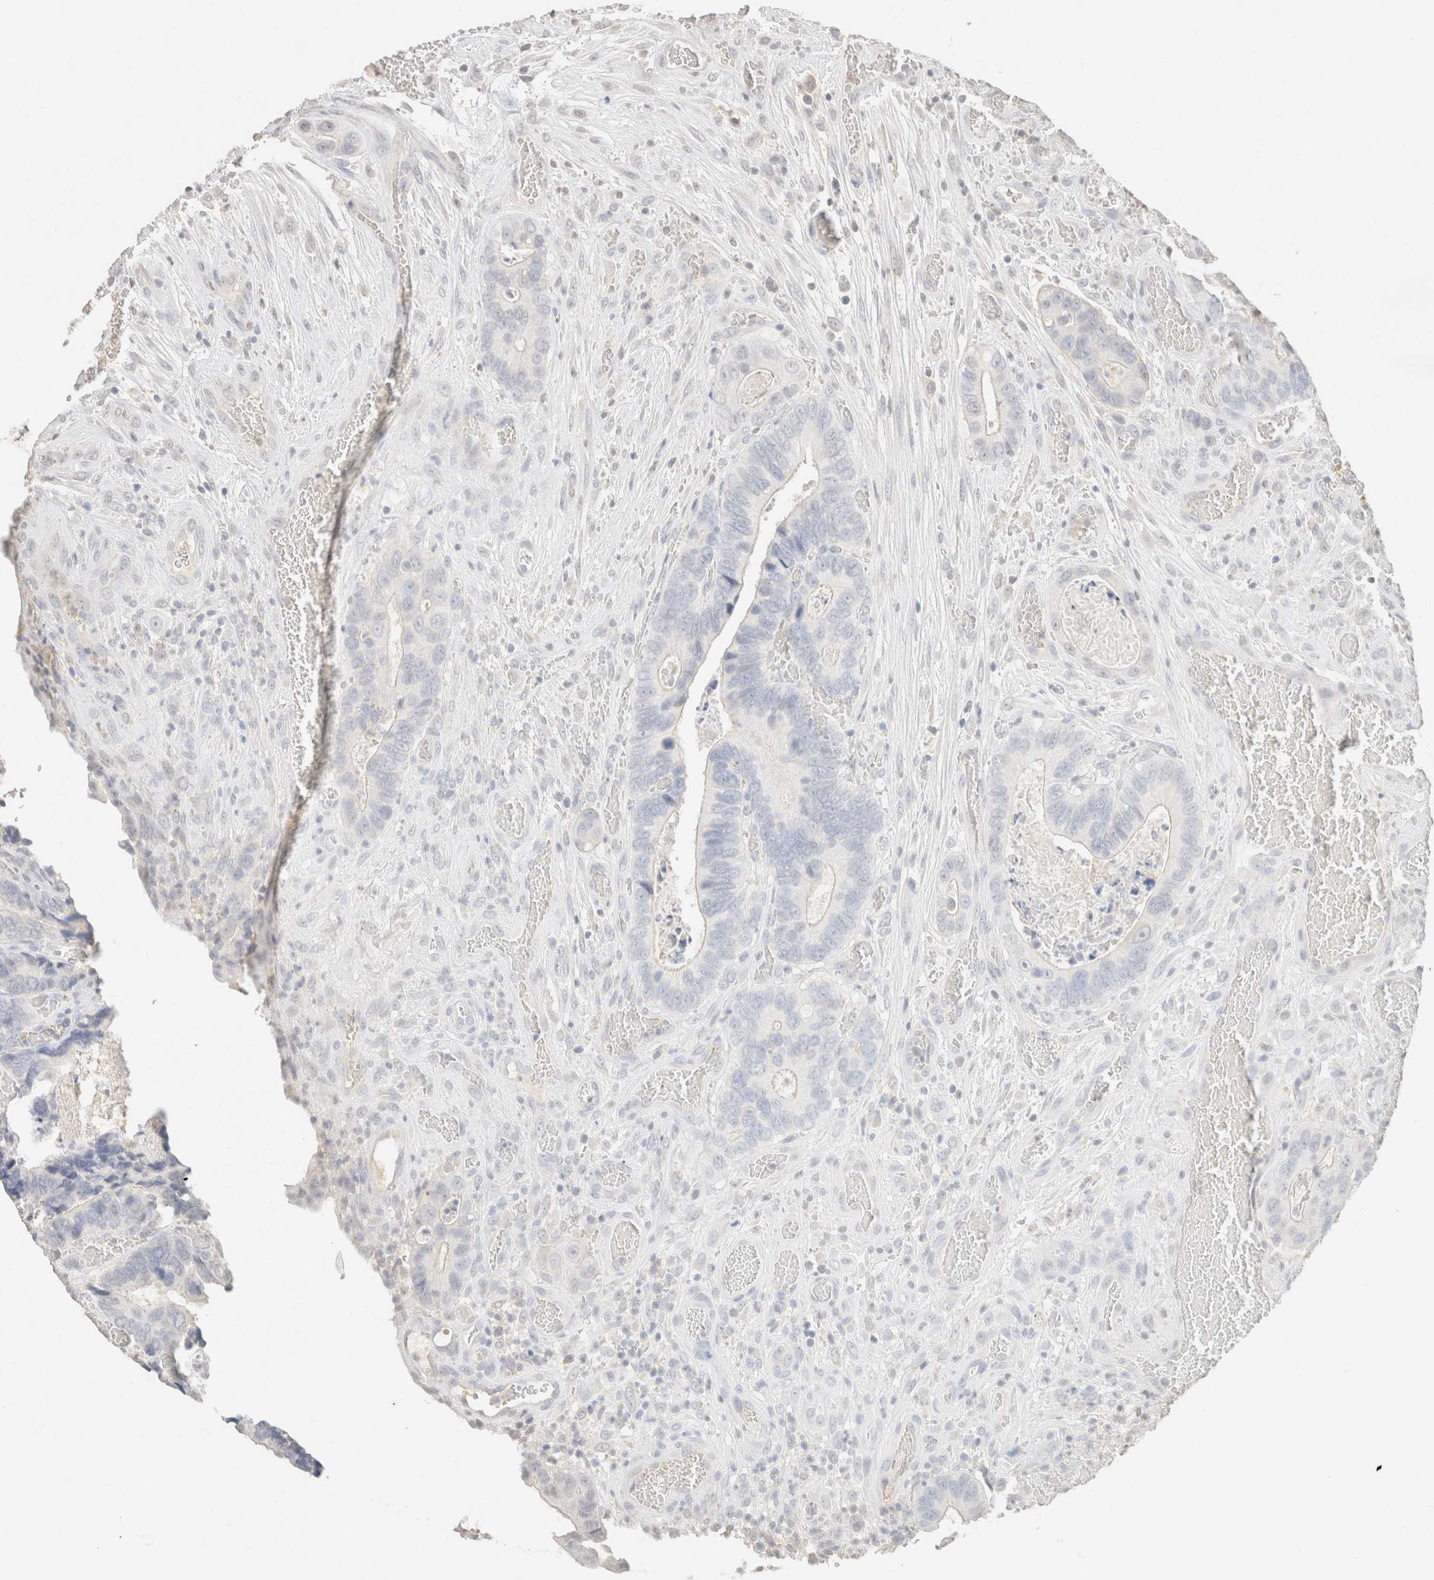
{"staining": {"intensity": "negative", "quantity": "none", "location": "none"}, "tissue": "colorectal cancer", "cell_type": "Tumor cells", "image_type": "cancer", "snomed": [{"axis": "morphology", "description": "Adenocarcinoma, NOS"}, {"axis": "topography", "description": "Colon"}], "caption": "Human colorectal cancer (adenocarcinoma) stained for a protein using IHC exhibits no positivity in tumor cells.", "gene": "CPA1", "patient": {"sex": "male", "age": 72}}